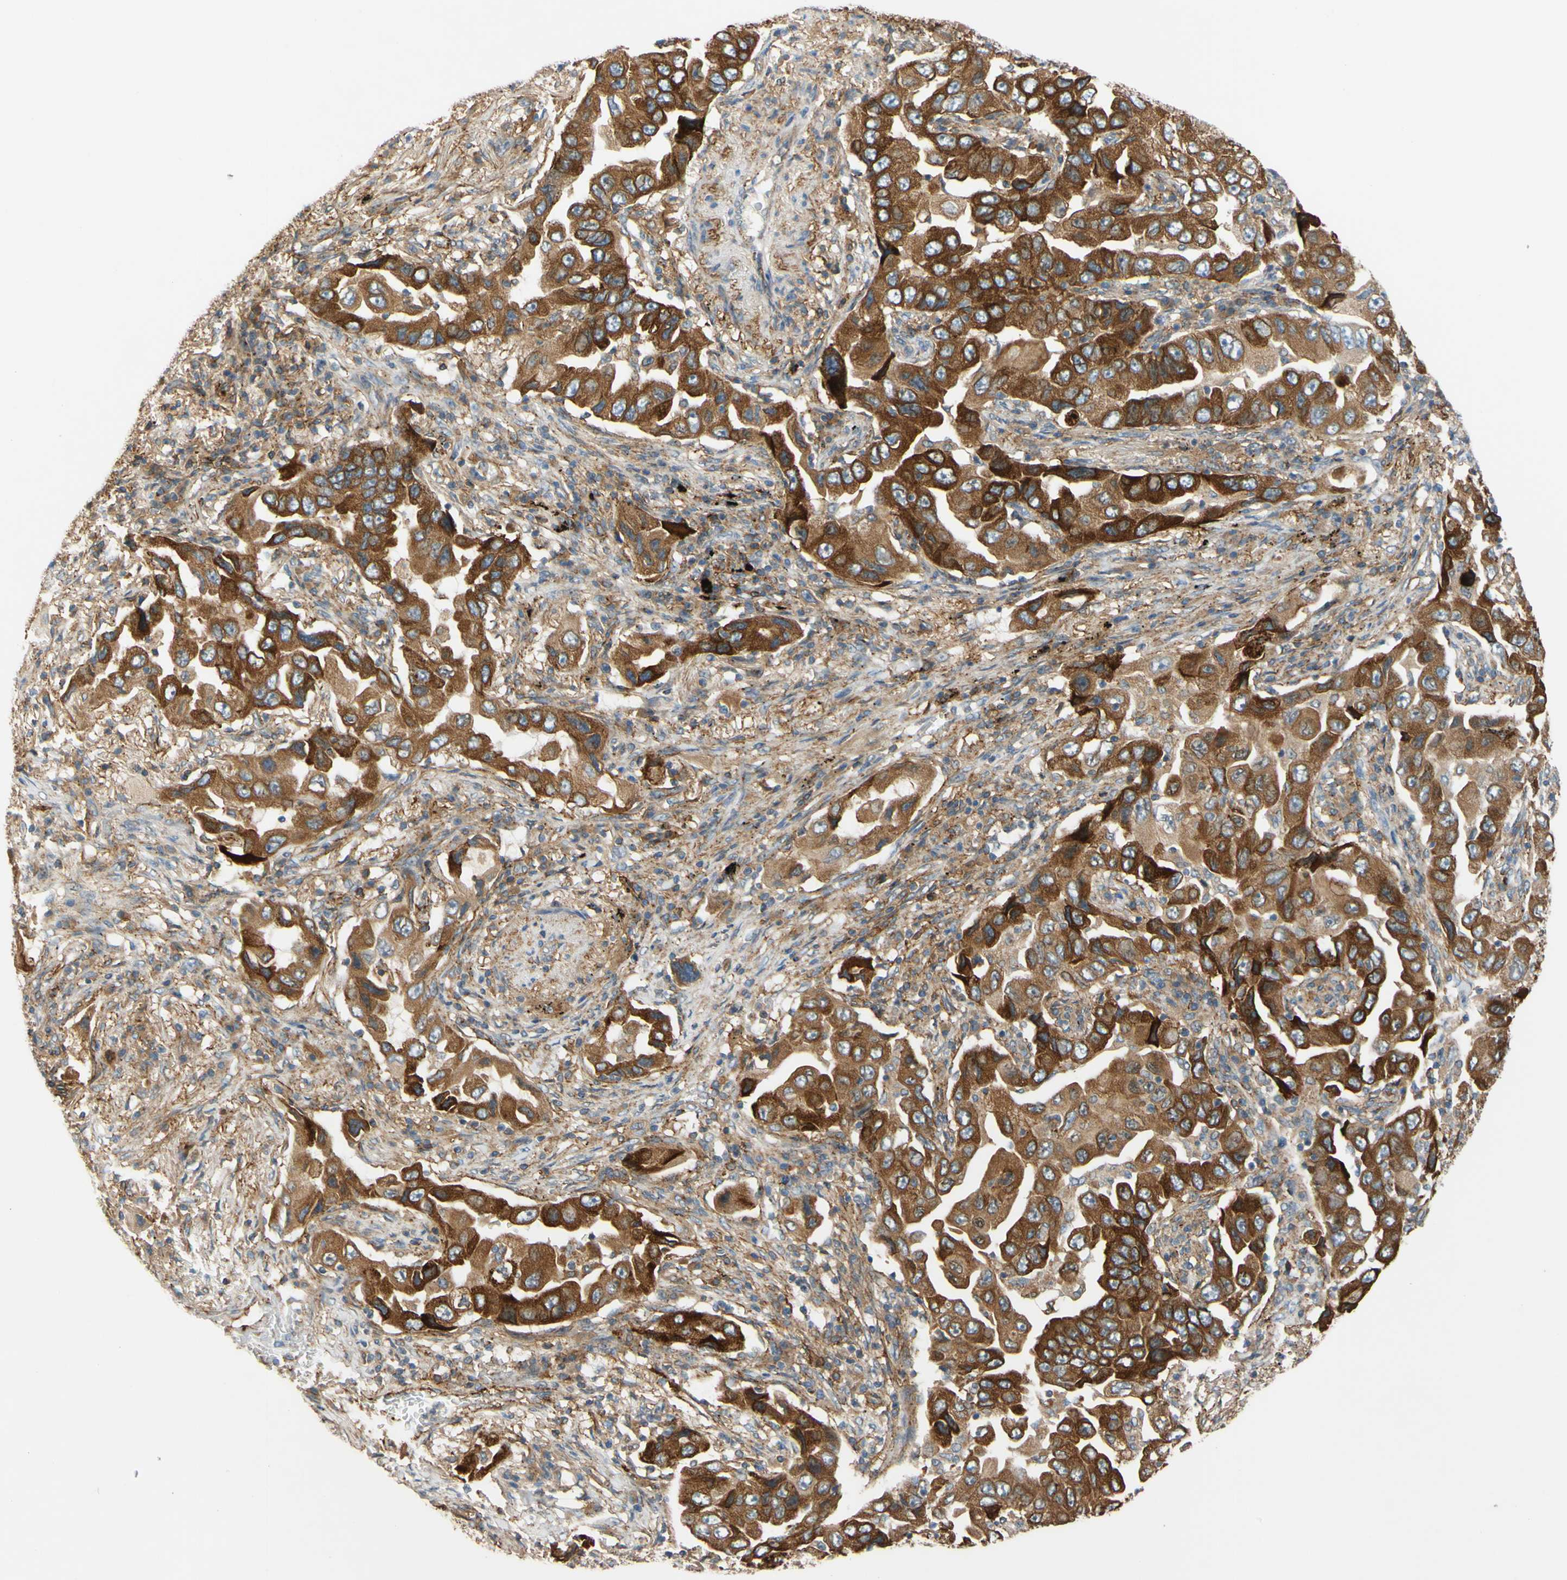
{"staining": {"intensity": "moderate", "quantity": ">75%", "location": "cytoplasmic/membranous"}, "tissue": "lung cancer", "cell_type": "Tumor cells", "image_type": "cancer", "snomed": [{"axis": "morphology", "description": "Adenocarcinoma, NOS"}, {"axis": "topography", "description": "Lung"}], "caption": "Human adenocarcinoma (lung) stained for a protein (brown) shows moderate cytoplasmic/membranous positive positivity in about >75% of tumor cells.", "gene": "POR", "patient": {"sex": "female", "age": 65}}